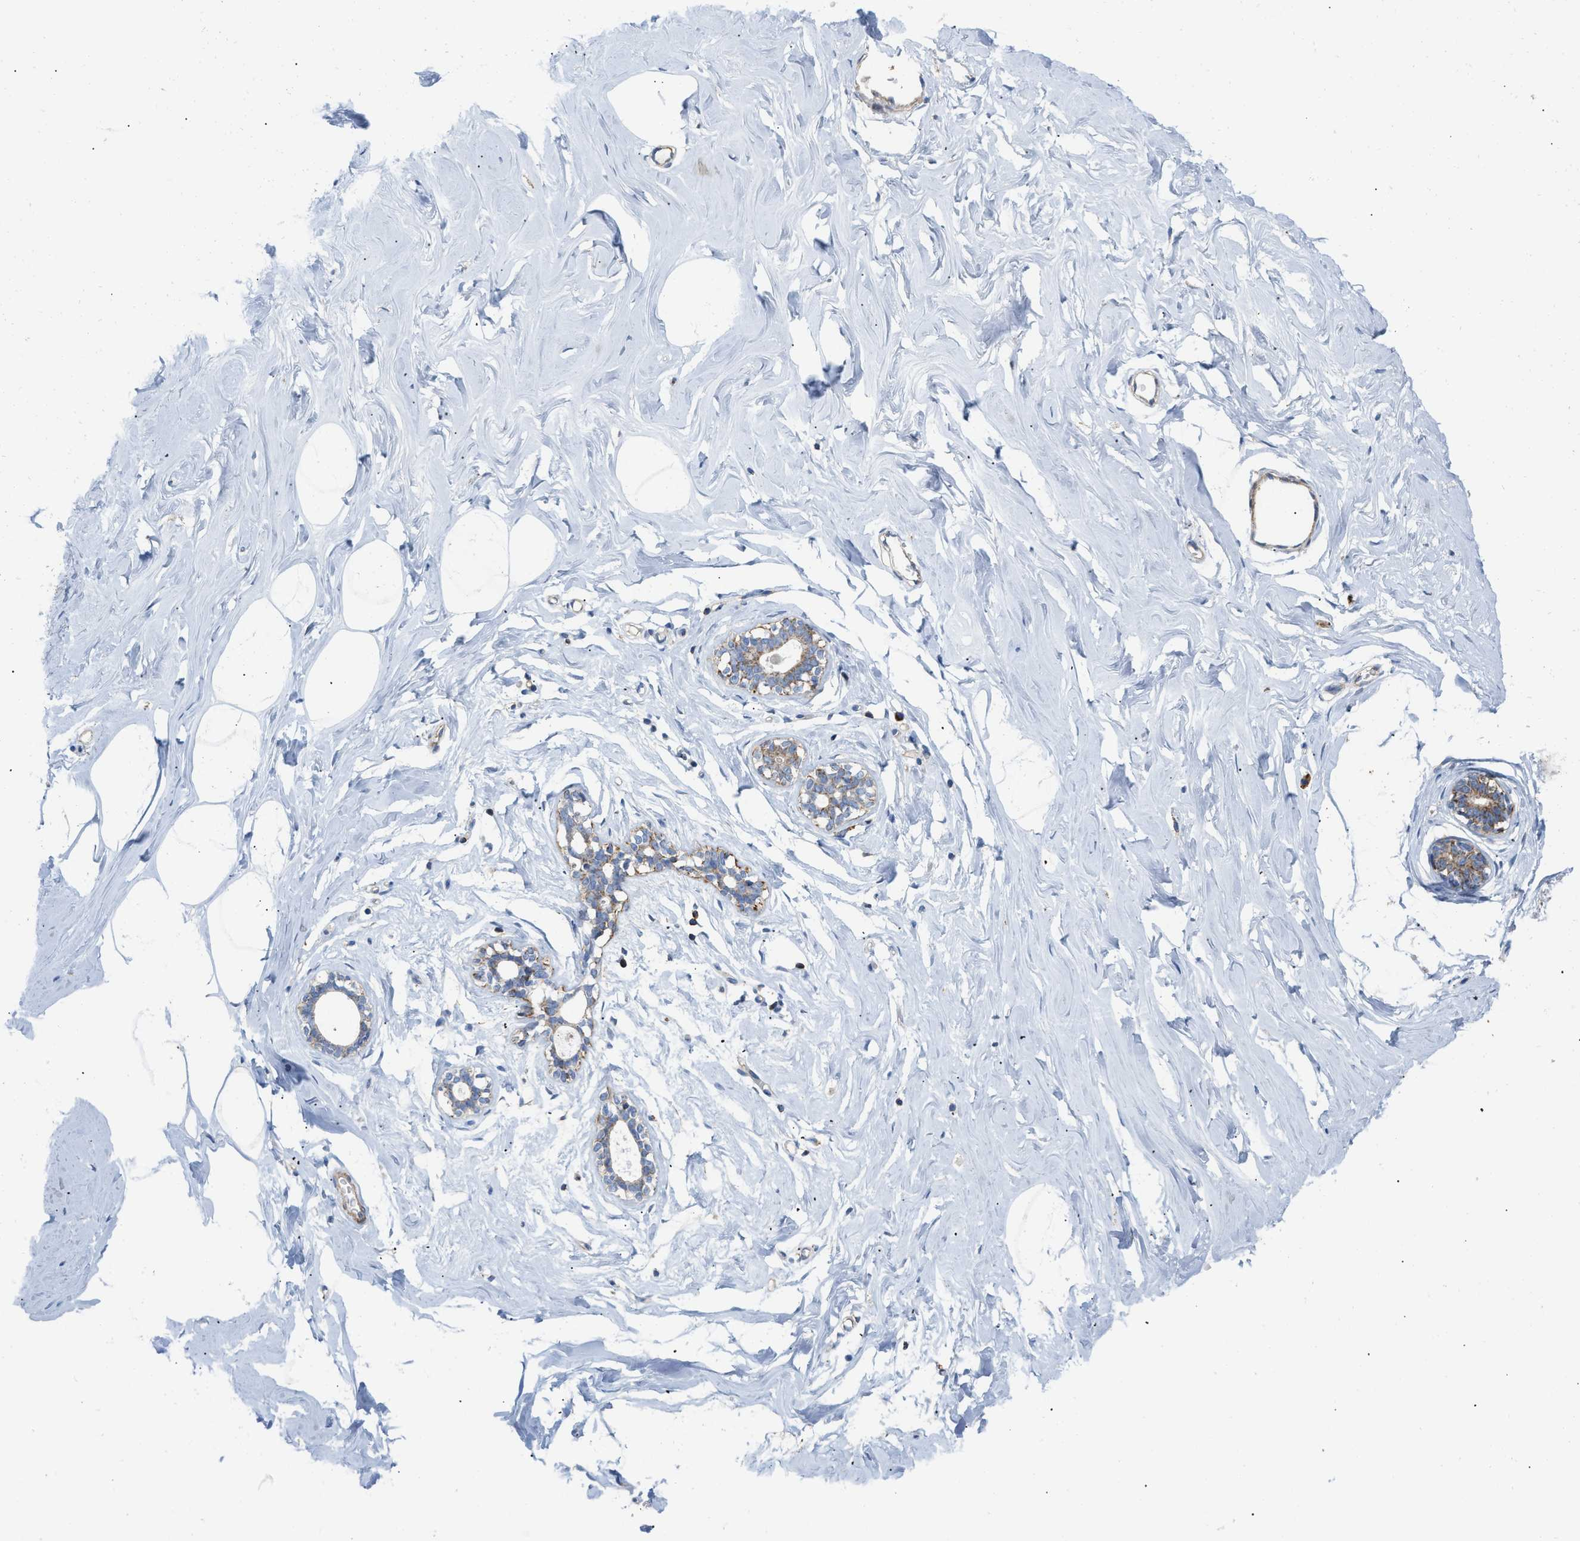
{"staining": {"intensity": "weak", "quantity": "<25%", "location": "cytoplasmic/membranous"}, "tissue": "adipose tissue", "cell_type": "Adipocytes", "image_type": "normal", "snomed": [{"axis": "morphology", "description": "Normal tissue, NOS"}, {"axis": "morphology", "description": "Fibrosis, NOS"}, {"axis": "topography", "description": "Breast"}, {"axis": "topography", "description": "Adipose tissue"}], "caption": "High power microscopy micrograph of an immunohistochemistry micrograph of unremarkable adipose tissue, revealing no significant expression in adipocytes.", "gene": "GRB10", "patient": {"sex": "female", "age": 39}}